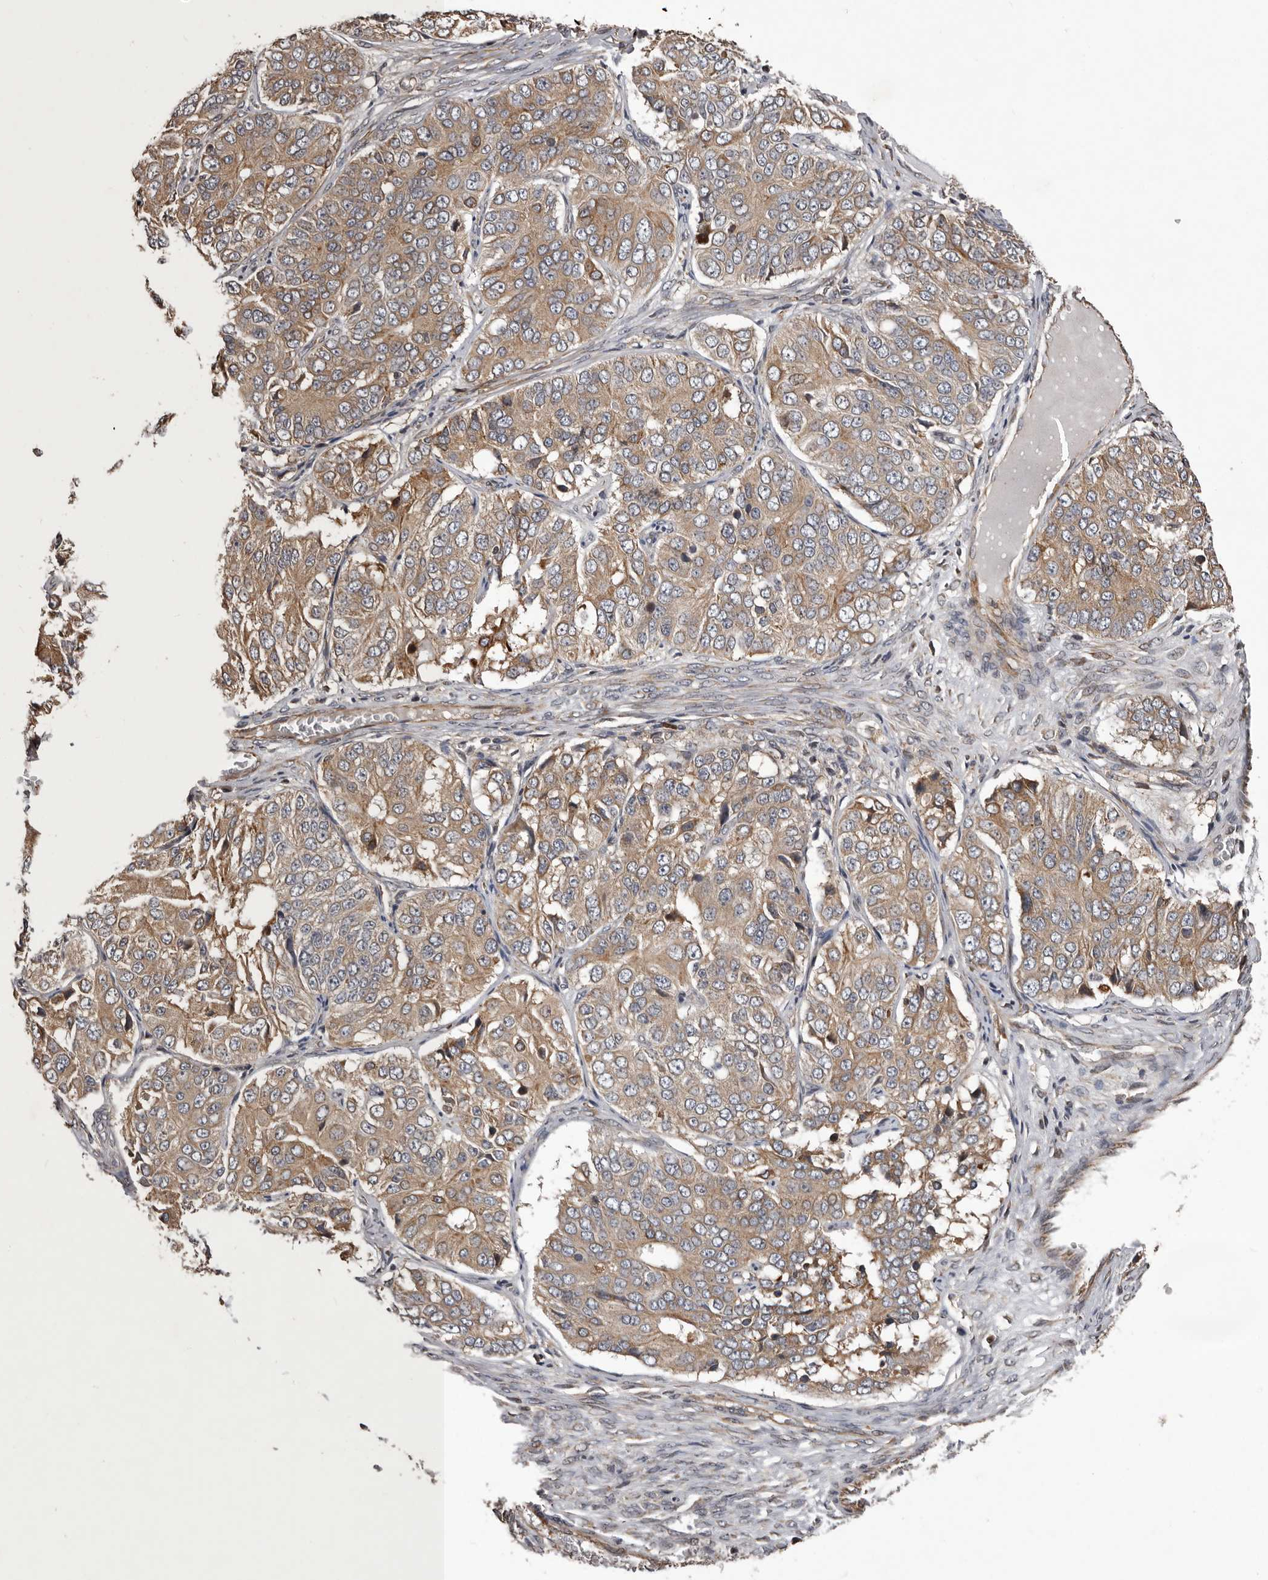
{"staining": {"intensity": "moderate", "quantity": ">75%", "location": "cytoplasmic/membranous"}, "tissue": "ovarian cancer", "cell_type": "Tumor cells", "image_type": "cancer", "snomed": [{"axis": "morphology", "description": "Carcinoma, endometroid"}, {"axis": "topography", "description": "Ovary"}], "caption": "This image shows IHC staining of ovarian cancer, with medium moderate cytoplasmic/membranous positivity in about >75% of tumor cells.", "gene": "GADD45B", "patient": {"sex": "female", "age": 51}}